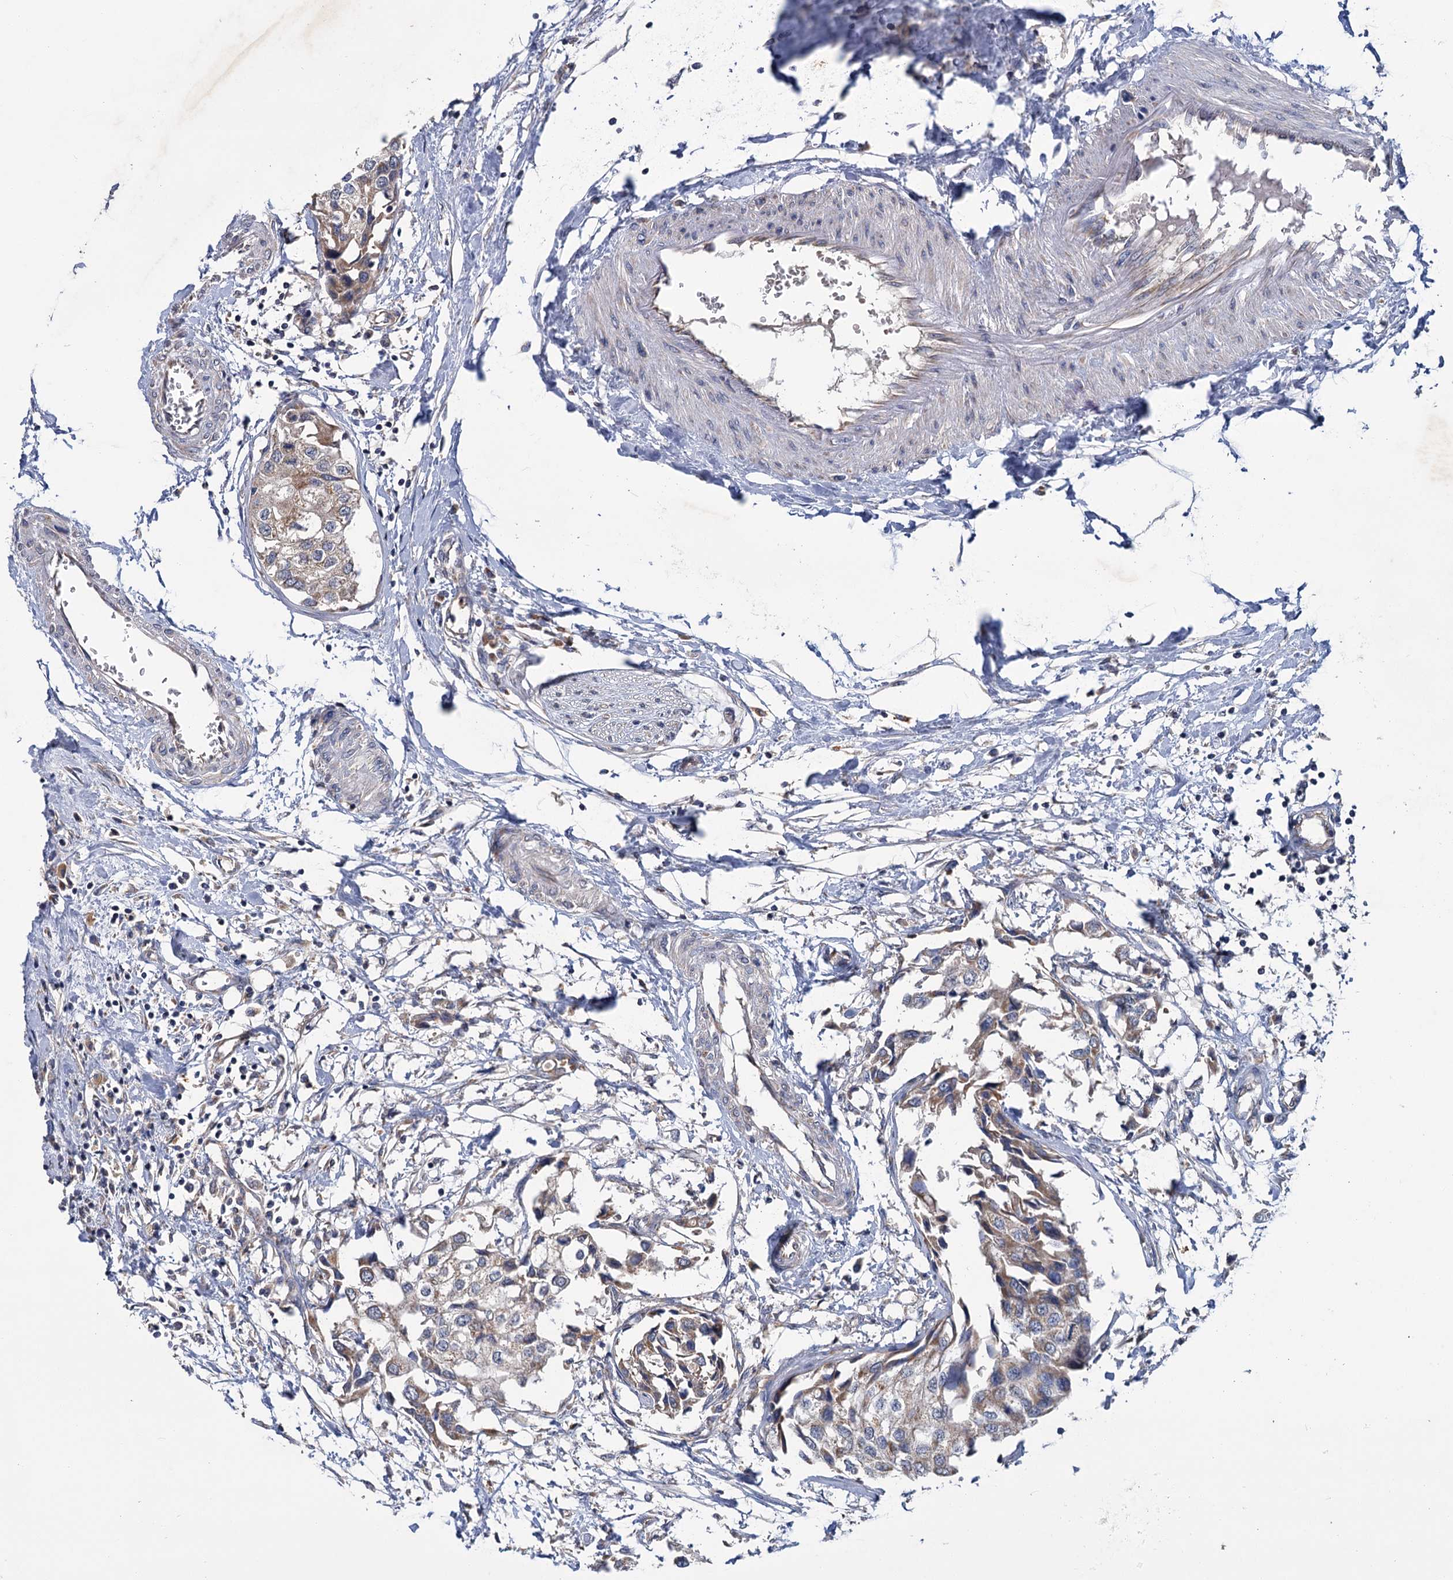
{"staining": {"intensity": "weak", "quantity": "25%-75%", "location": "cytoplasmic/membranous"}, "tissue": "urothelial cancer", "cell_type": "Tumor cells", "image_type": "cancer", "snomed": [{"axis": "morphology", "description": "Urothelial carcinoma, High grade"}, {"axis": "topography", "description": "Urinary bladder"}], "caption": "IHC of human urothelial carcinoma (high-grade) demonstrates low levels of weak cytoplasmic/membranous staining in about 25%-75% of tumor cells.", "gene": "DYNC2H1", "patient": {"sex": "male", "age": 64}}